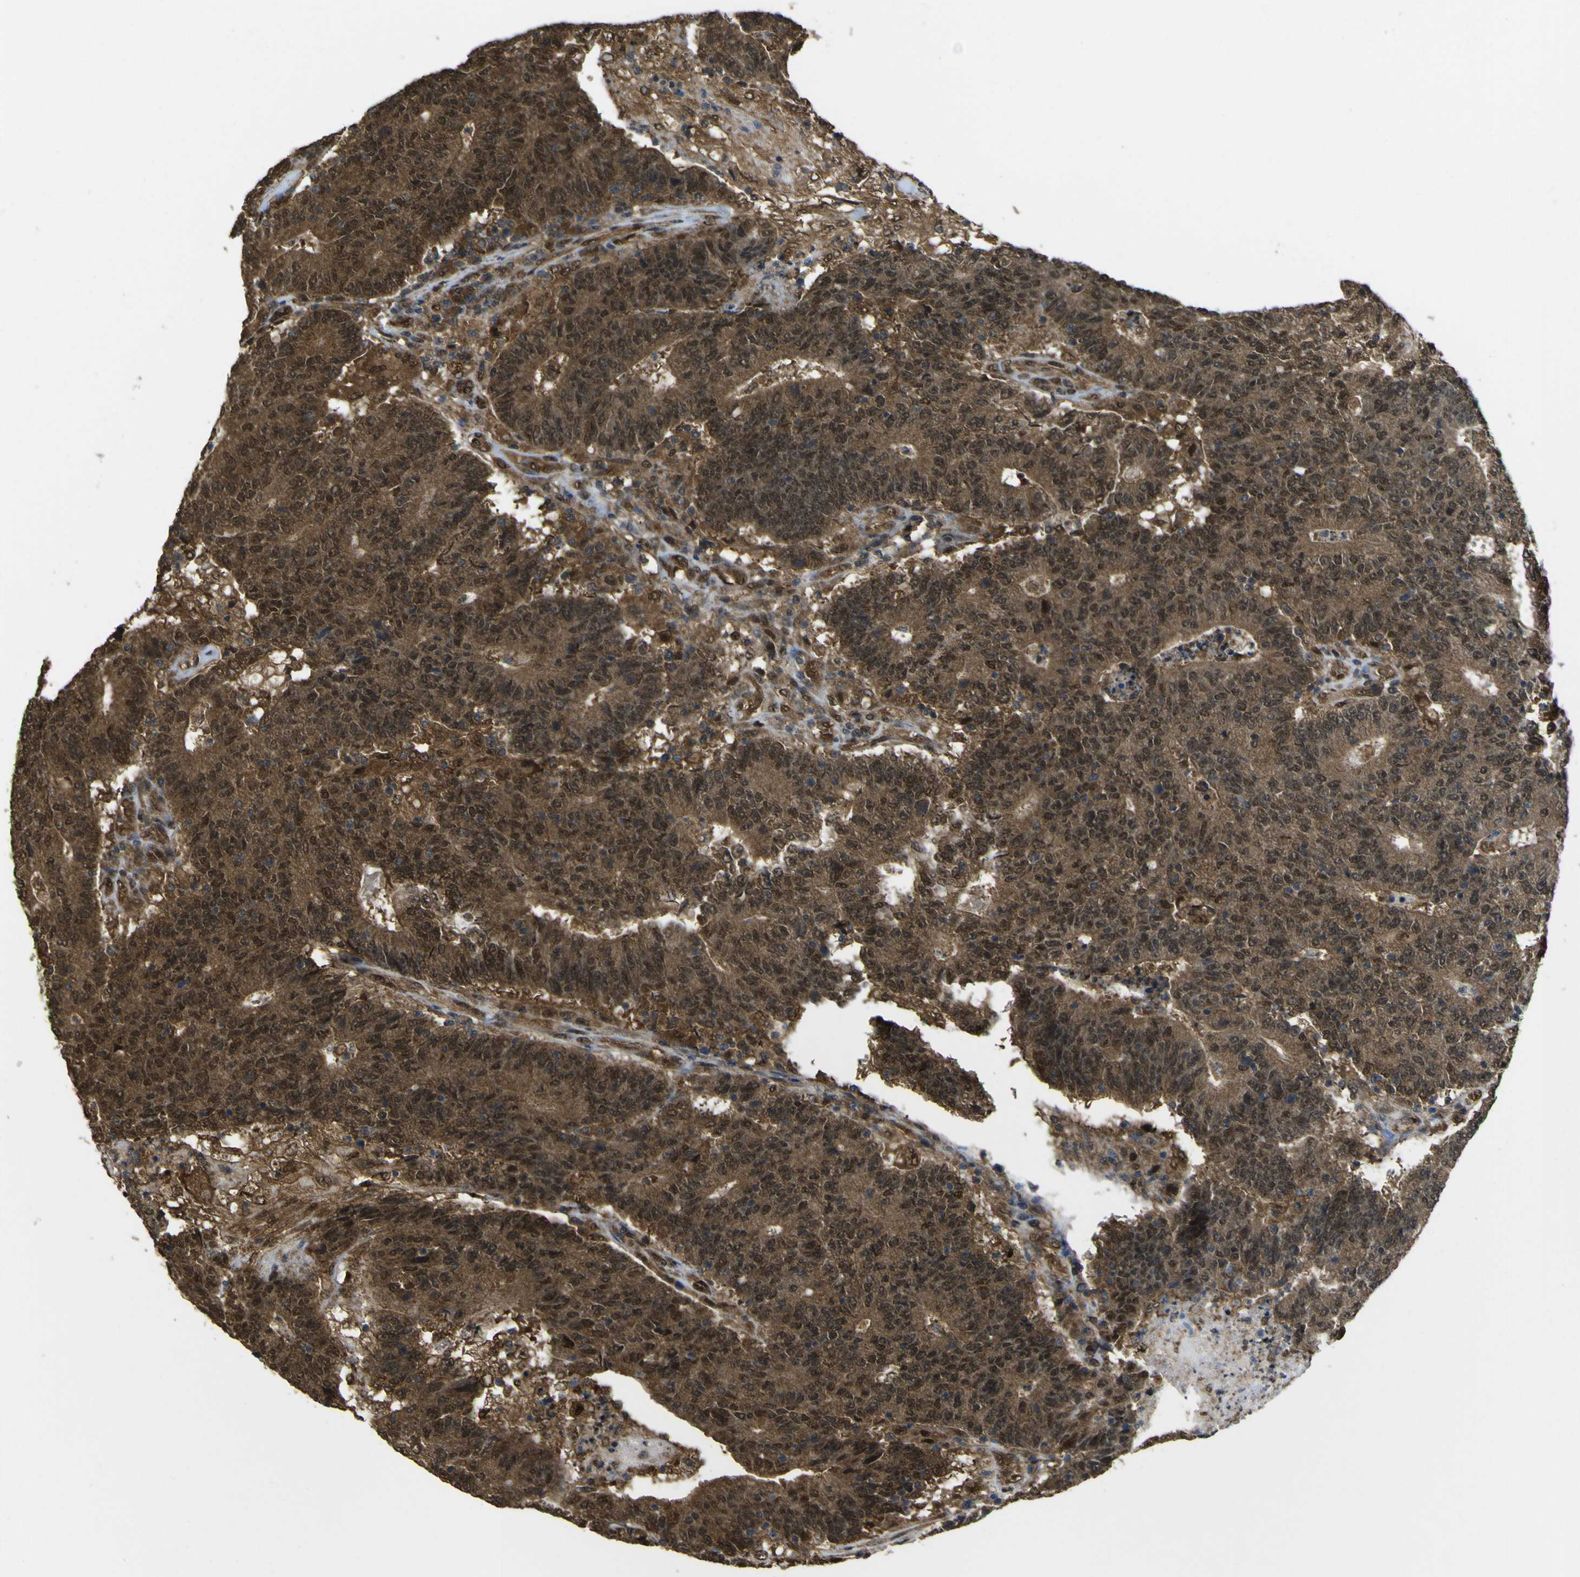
{"staining": {"intensity": "strong", "quantity": ">75%", "location": "cytoplasmic/membranous,nuclear"}, "tissue": "colorectal cancer", "cell_type": "Tumor cells", "image_type": "cancer", "snomed": [{"axis": "morphology", "description": "Normal tissue, NOS"}, {"axis": "morphology", "description": "Adenocarcinoma, NOS"}, {"axis": "topography", "description": "Colon"}], "caption": "An IHC image of neoplastic tissue is shown. Protein staining in brown labels strong cytoplasmic/membranous and nuclear positivity in colorectal cancer within tumor cells.", "gene": "YWHAG", "patient": {"sex": "female", "age": 75}}